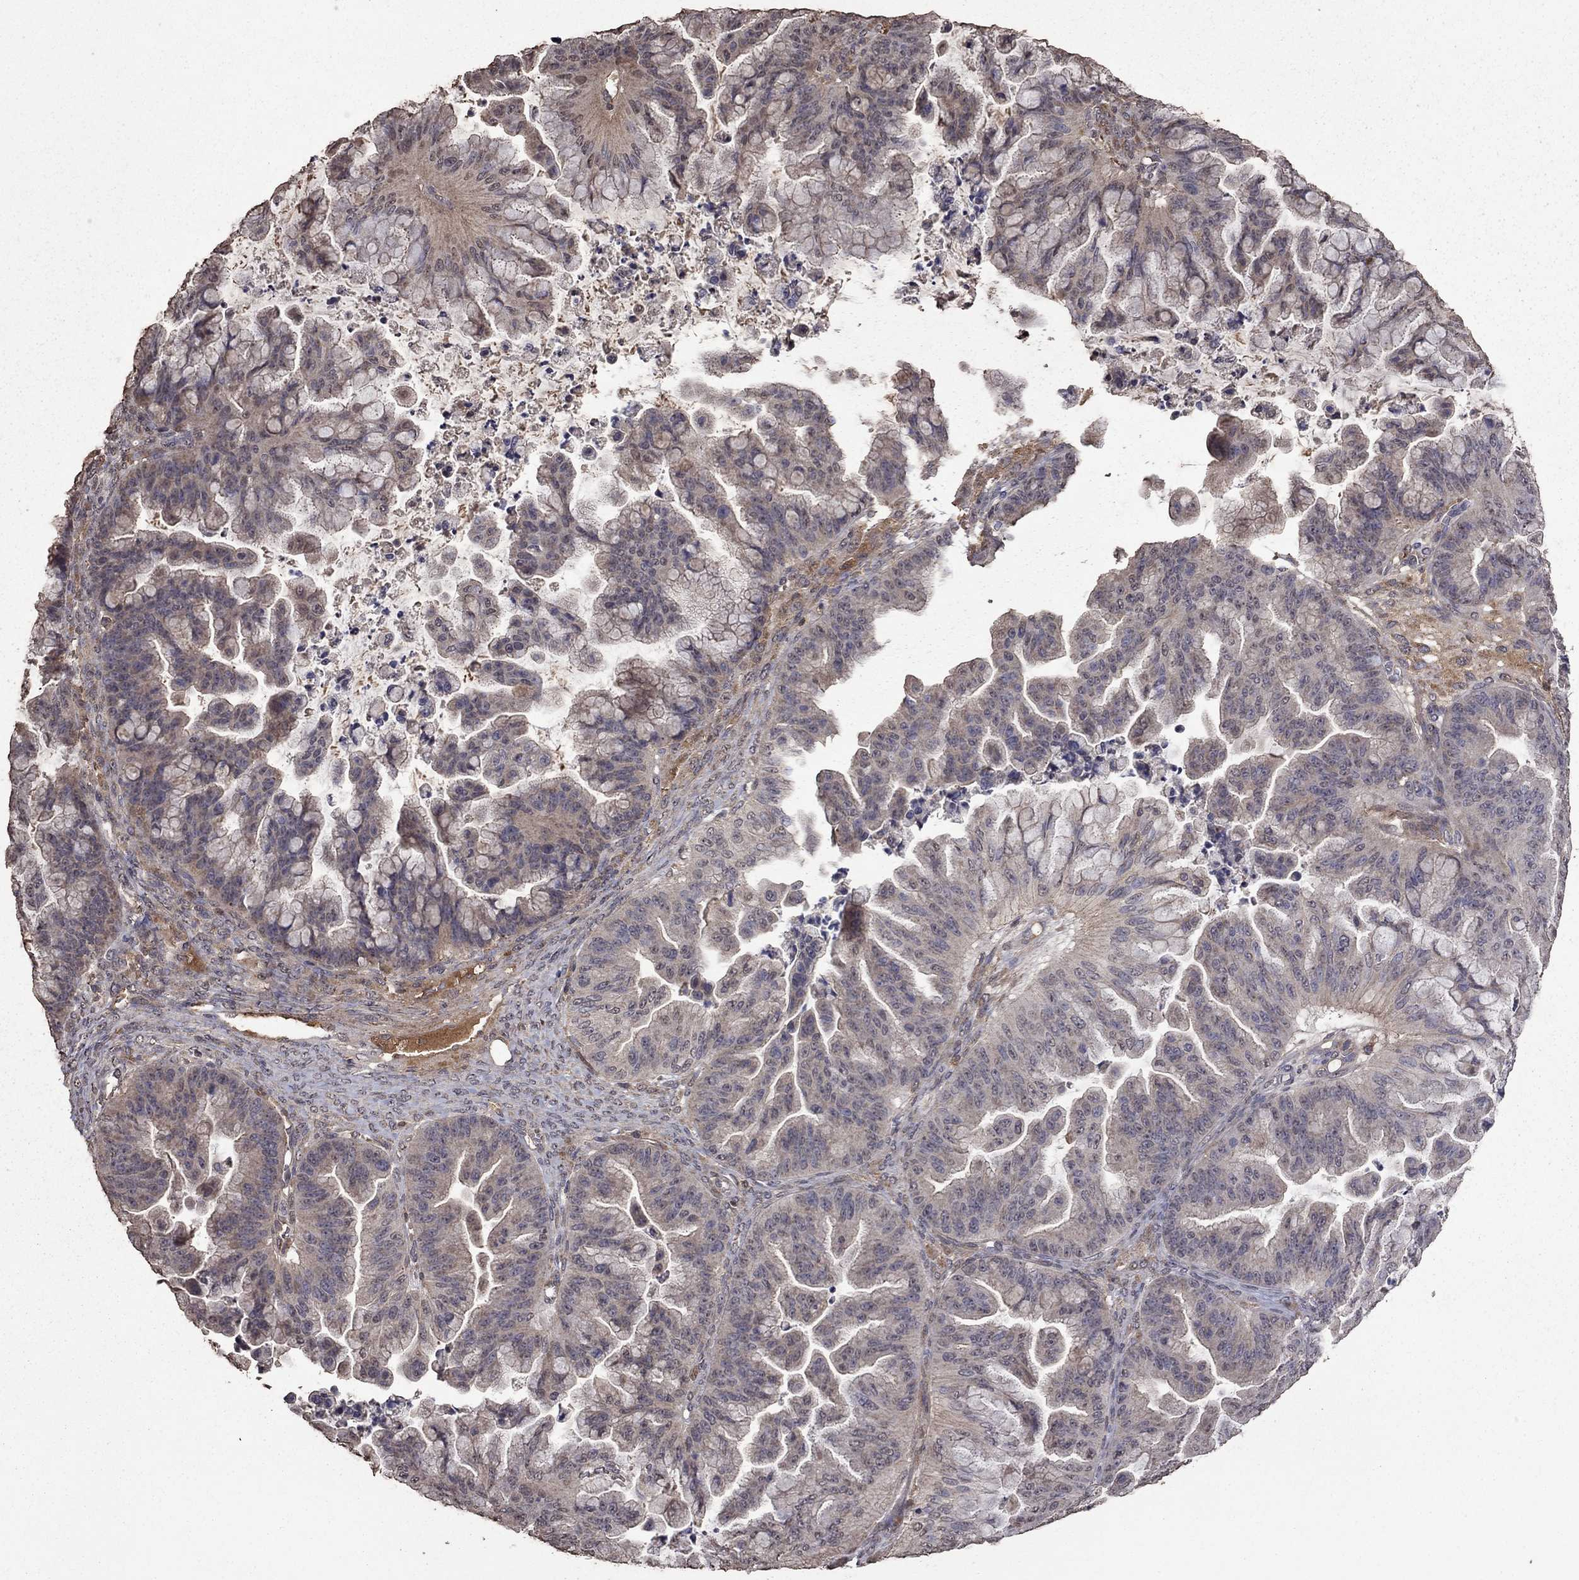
{"staining": {"intensity": "negative", "quantity": "none", "location": "none"}, "tissue": "ovarian cancer", "cell_type": "Tumor cells", "image_type": "cancer", "snomed": [{"axis": "morphology", "description": "Cystadenocarcinoma, mucinous, NOS"}, {"axis": "topography", "description": "Ovary"}], "caption": "Immunohistochemistry photomicrograph of ovarian cancer (mucinous cystadenocarcinoma) stained for a protein (brown), which demonstrates no staining in tumor cells.", "gene": "SERPINA5", "patient": {"sex": "female", "age": 67}}